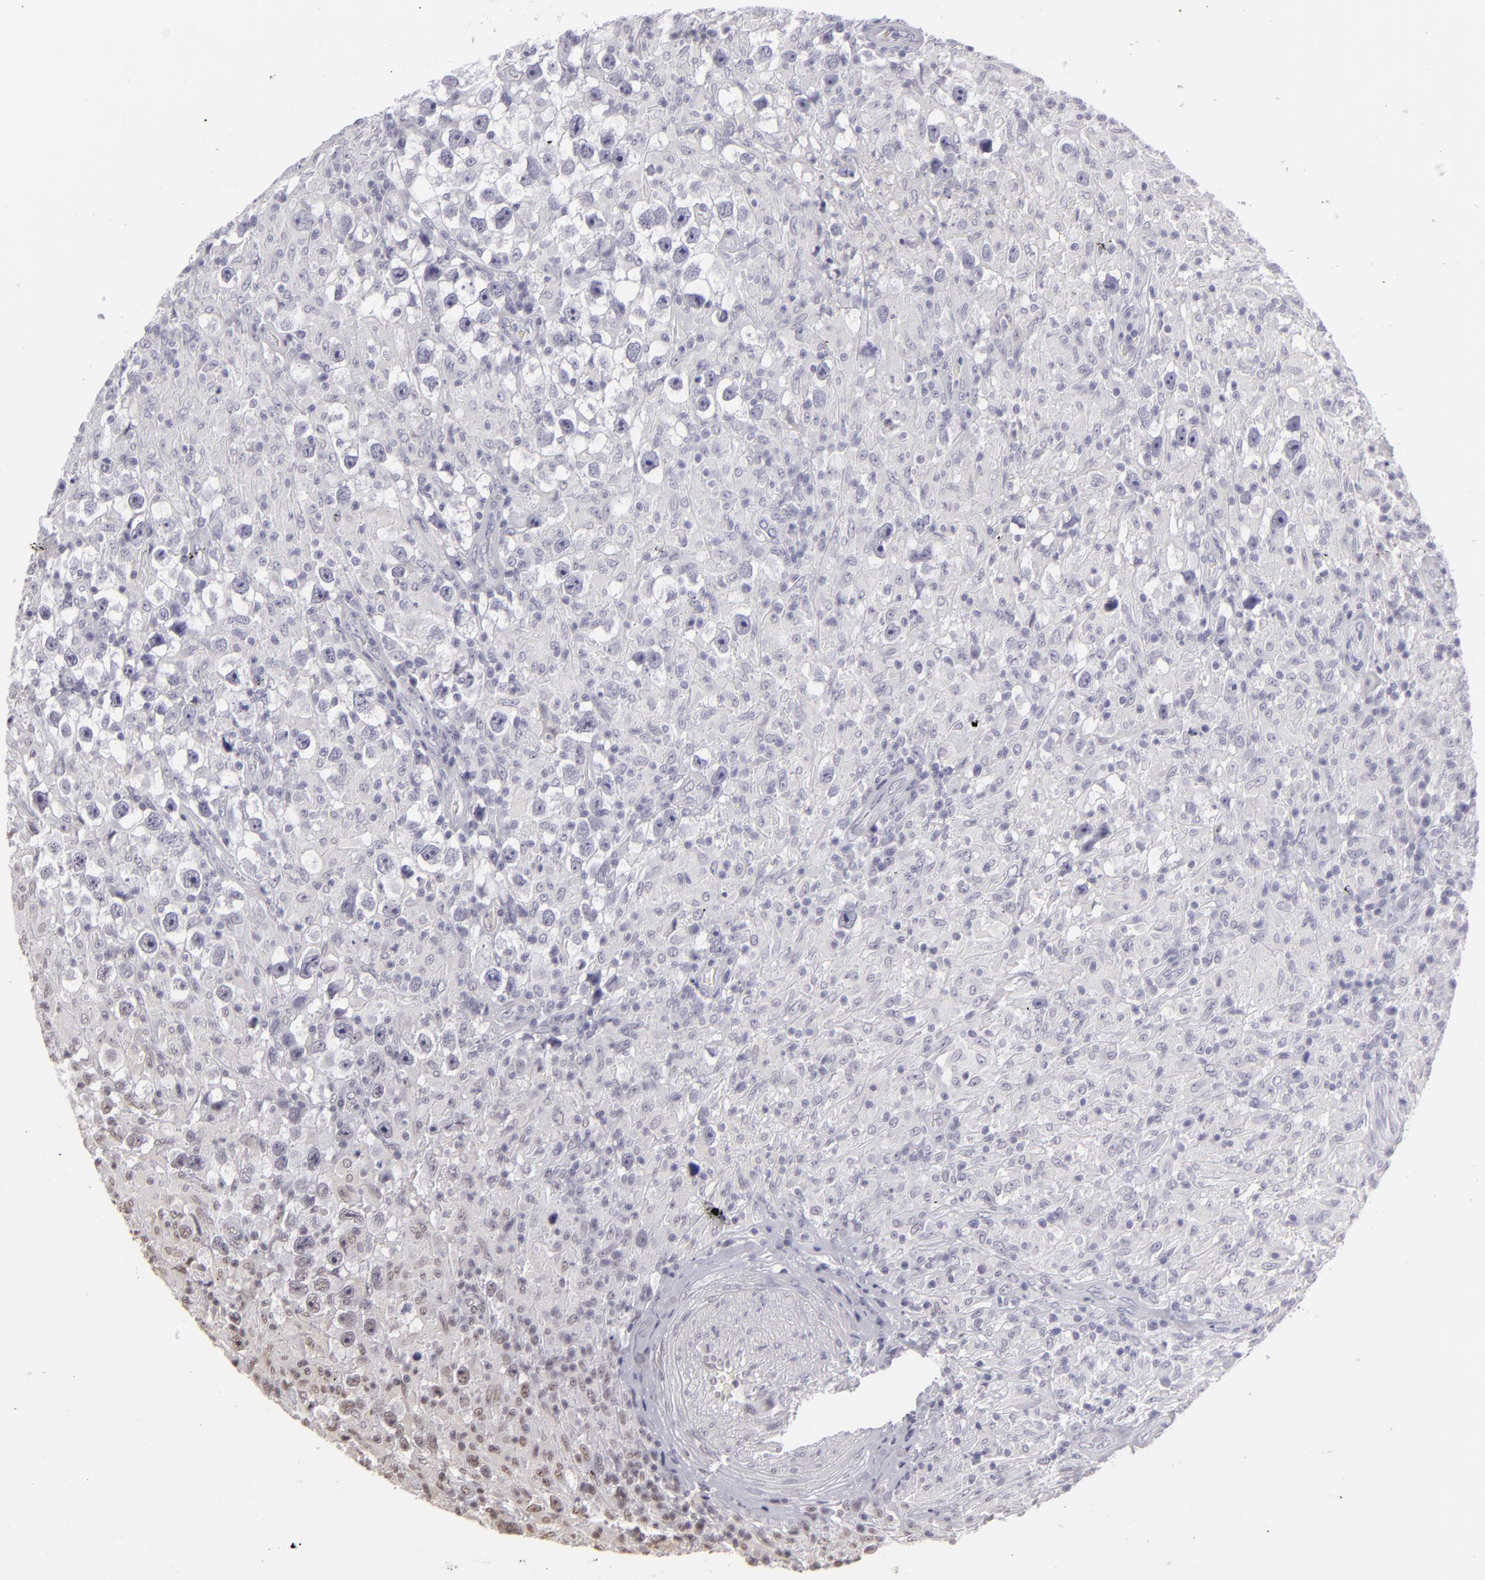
{"staining": {"intensity": "negative", "quantity": "none", "location": "none"}, "tissue": "testis cancer", "cell_type": "Tumor cells", "image_type": "cancer", "snomed": [{"axis": "morphology", "description": "Seminoma, NOS"}, {"axis": "topography", "description": "Testis"}], "caption": "Tumor cells are negative for brown protein staining in testis cancer. (DAB (3,3'-diaminobenzidine) IHC visualized using brightfield microscopy, high magnification).", "gene": "INTS6", "patient": {"sex": "male", "age": 34}}